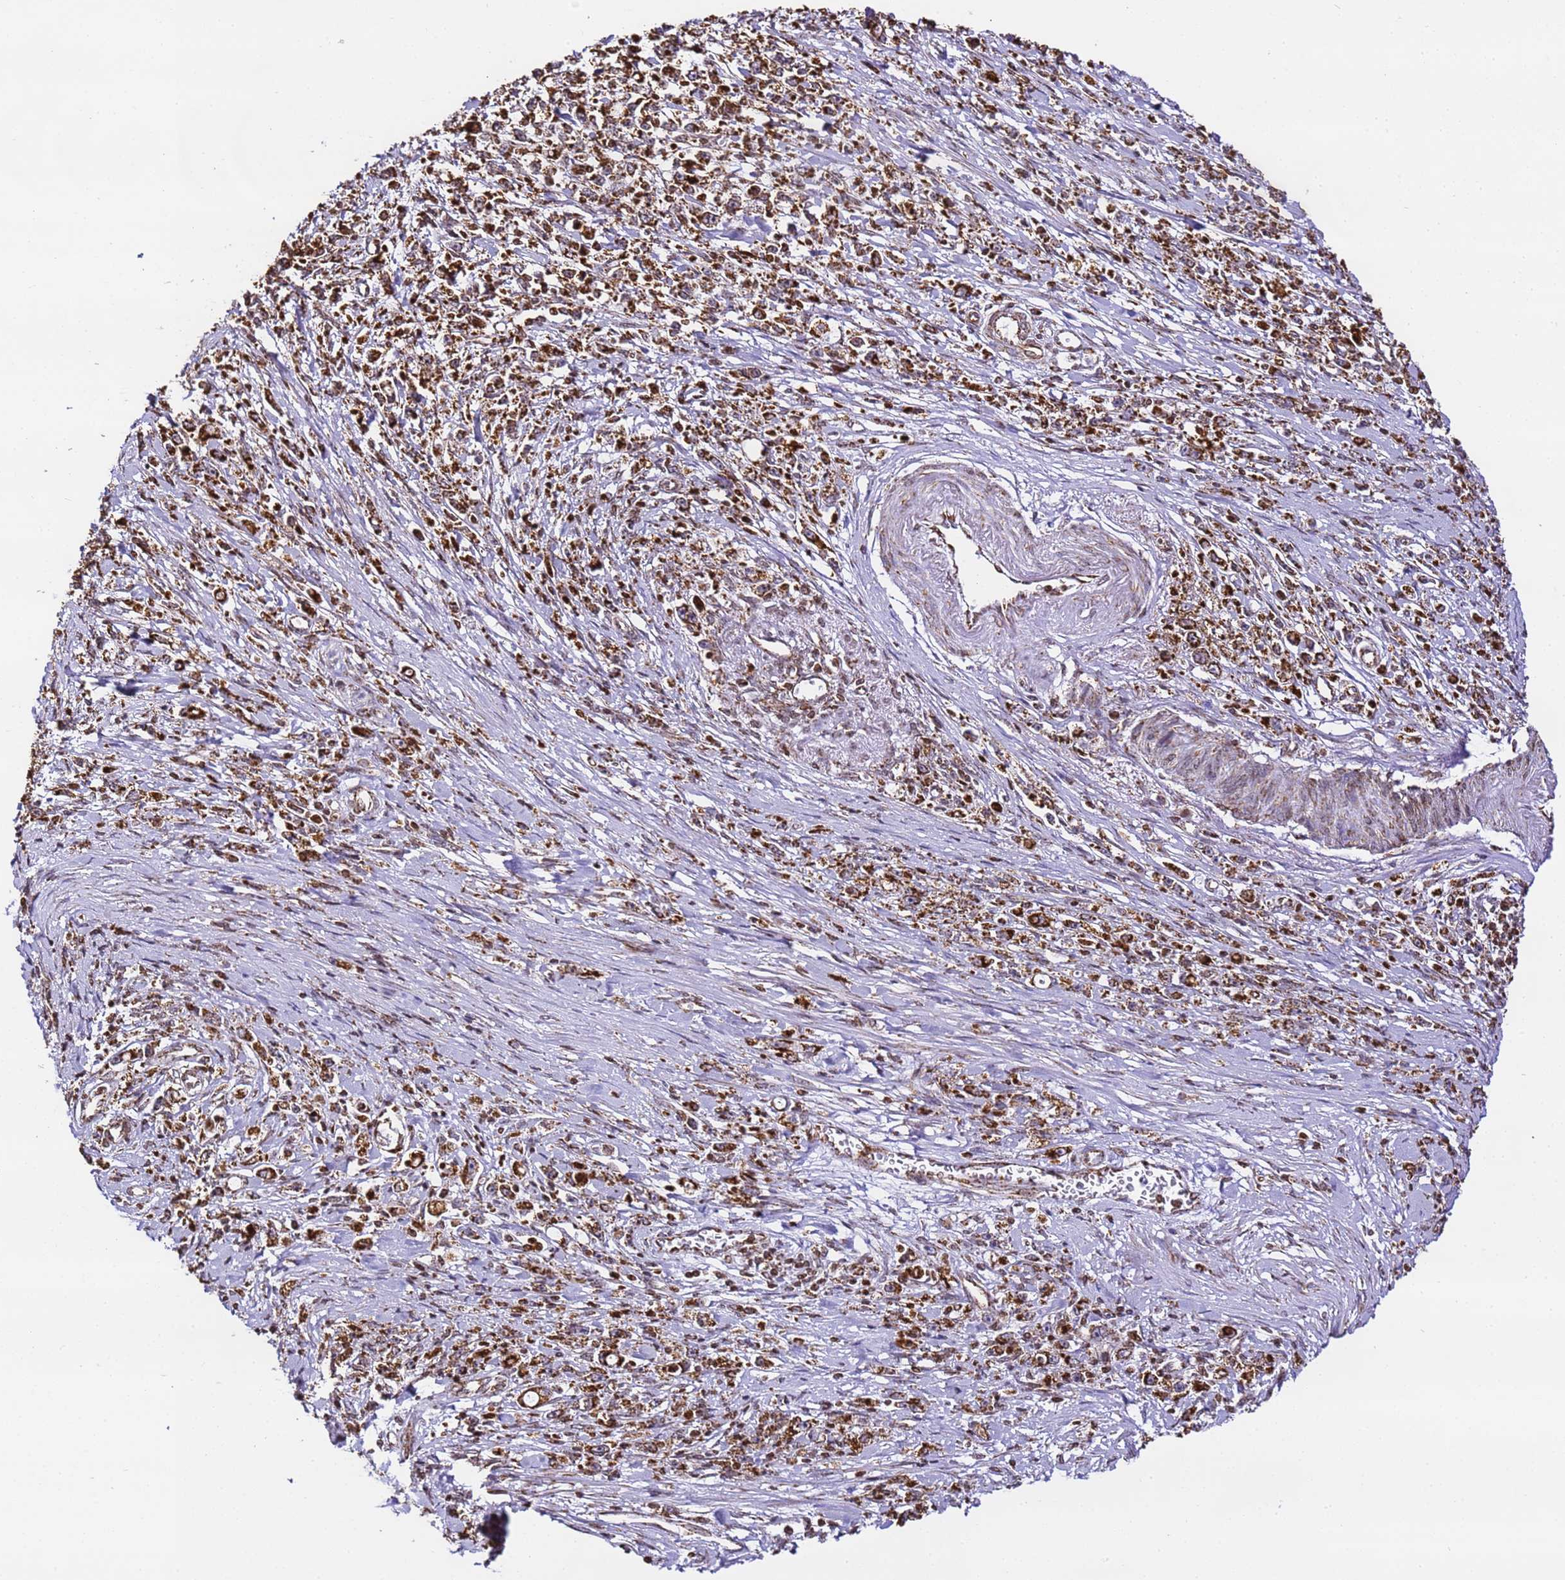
{"staining": {"intensity": "strong", "quantity": ">75%", "location": "cytoplasmic/membranous"}, "tissue": "stomach cancer", "cell_type": "Tumor cells", "image_type": "cancer", "snomed": [{"axis": "morphology", "description": "Adenocarcinoma, NOS"}, {"axis": "topography", "description": "Stomach"}], "caption": "An immunohistochemistry histopathology image of tumor tissue is shown. Protein staining in brown highlights strong cytoplasmic/membranous positivity in adenocarcinoma (stomach) within tumor cells.", "gene": "HSPE1", "patient": {"sex": "female", "age": 59}}